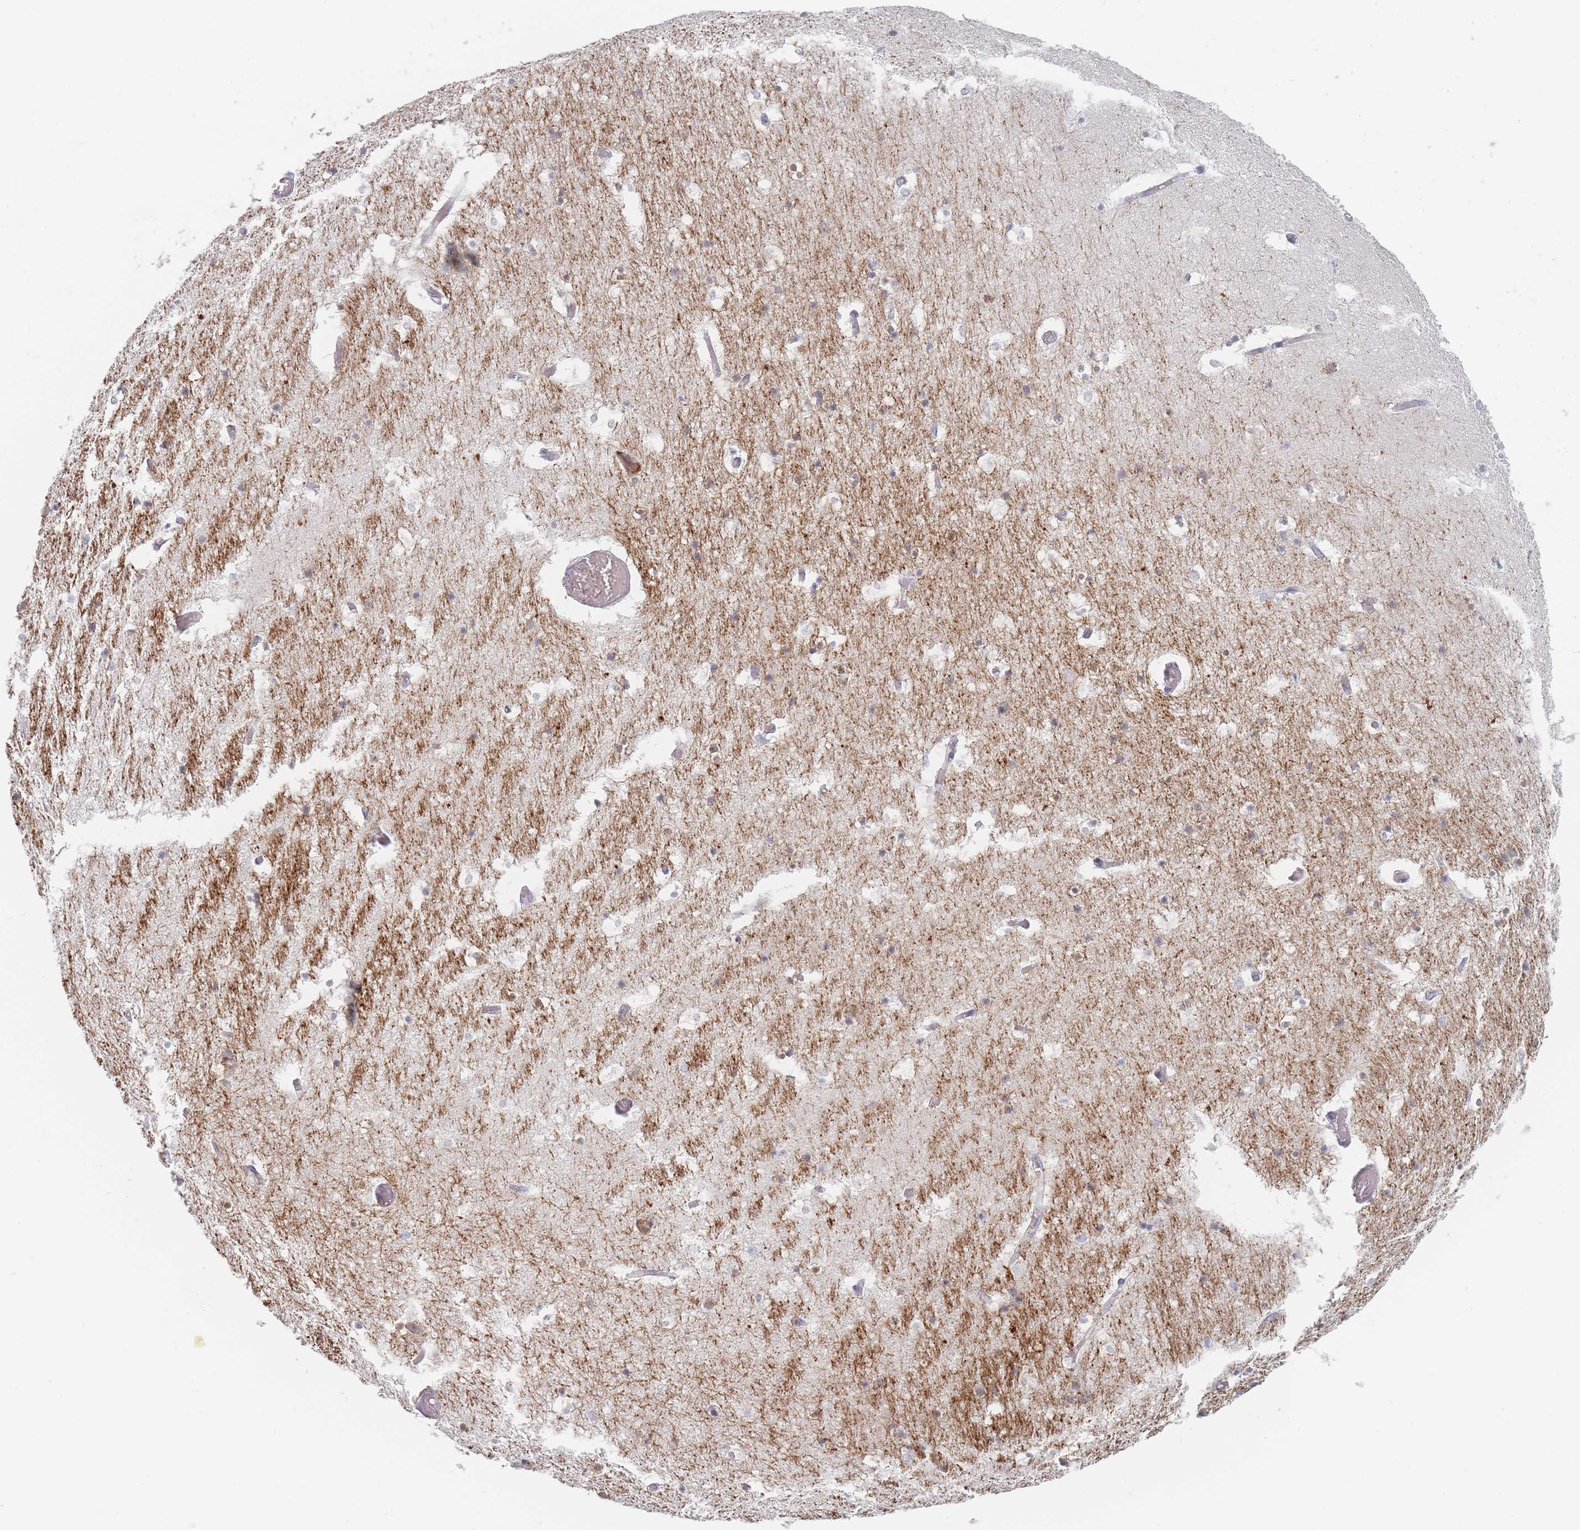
{"staining": {"intensity": "negative", "quantity": "none", "location": "none"}, "tissue": "hippocampus", "cell_type": "Glial cells", "image_type": "normal", "snomed": [{"axis": "morphology", "description": "Normal tissue, NOS"}, {"axis": "topography", "description": "Hippocampus"}], "caption": "Glial cells show no significant protein staining in benign hippocampus. Brightfield microscopy of immunohistochemistry (IHC) stained with DAB (brown) and hematoxylin (blue), captured at high magnification.", "gene": "SPATS1", "patient": {"sex": "female", "age": 52}}